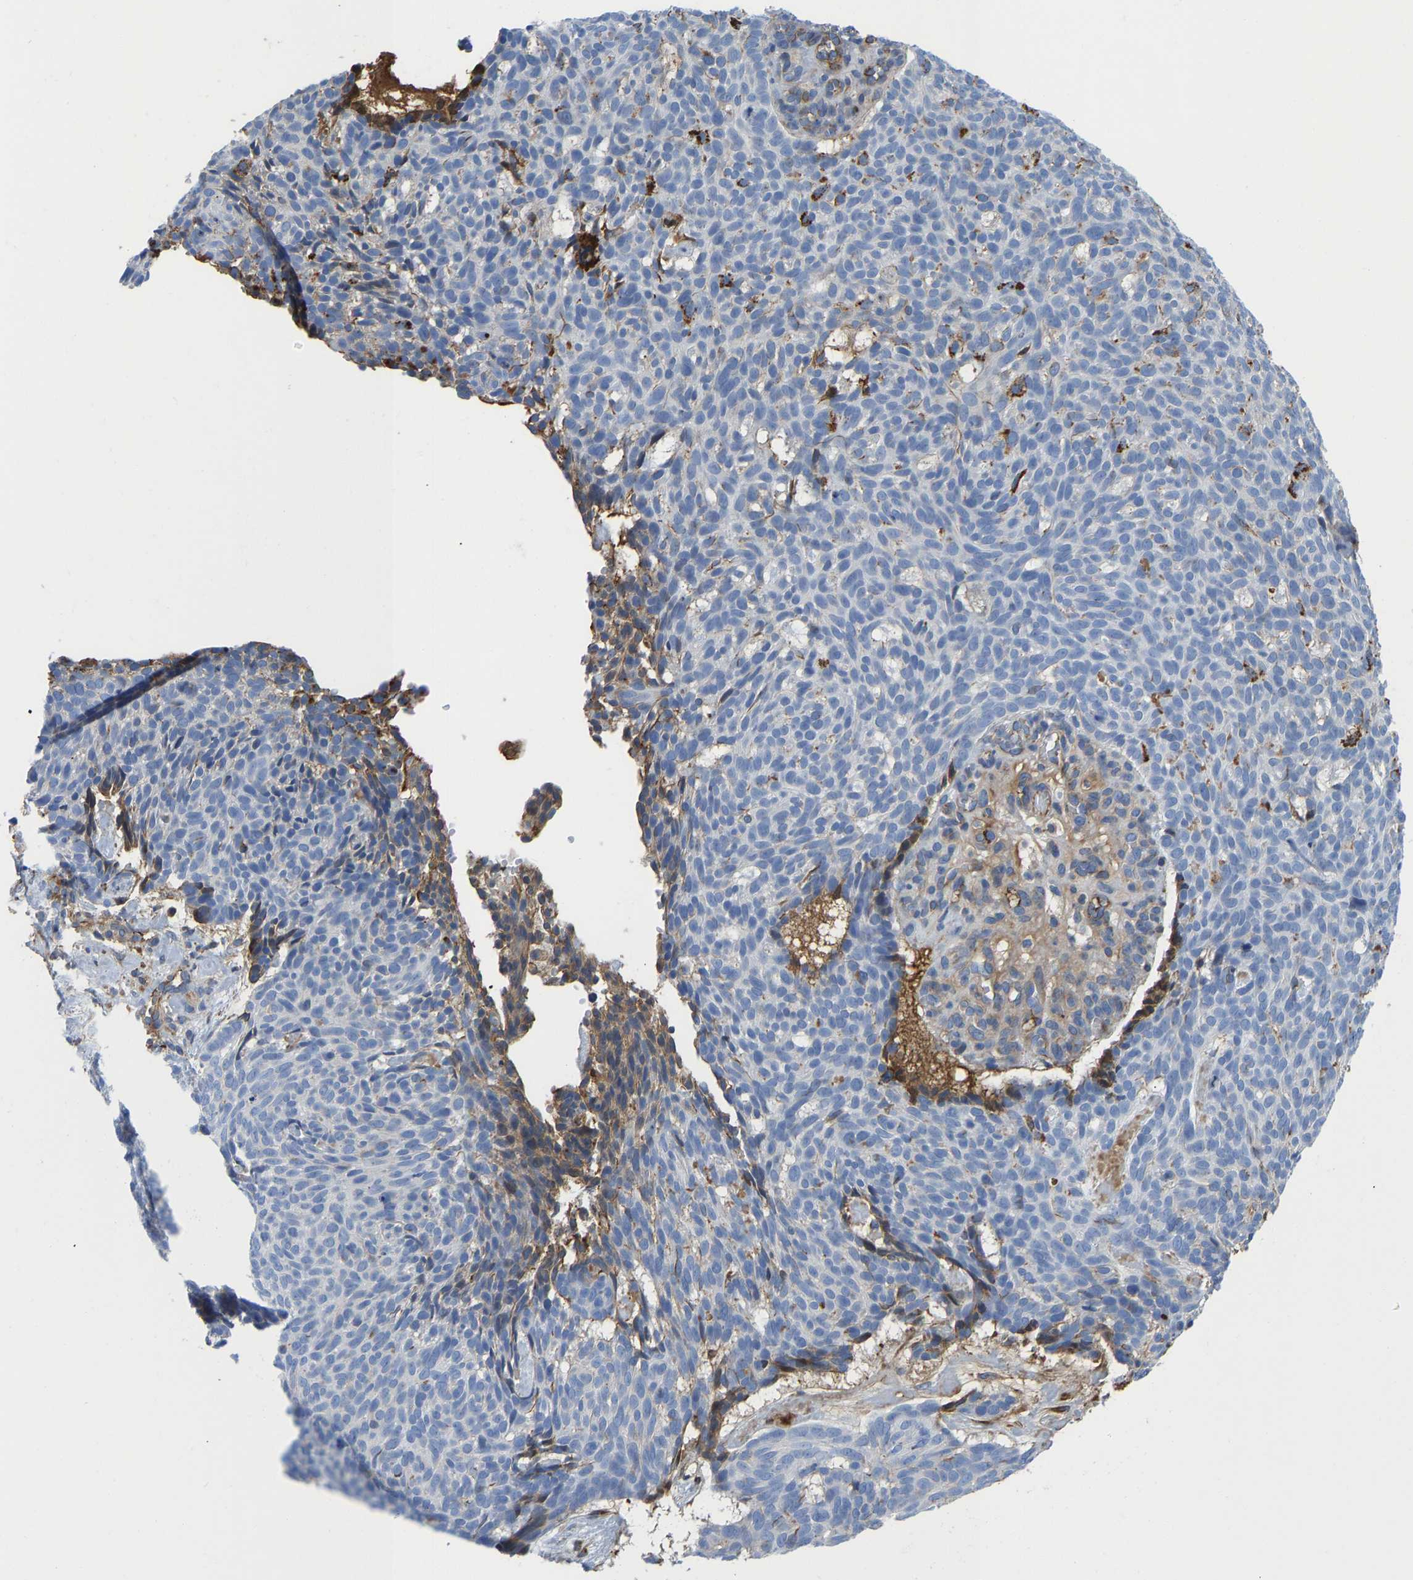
{"staining": {"intensity": "negative", "quantity": "none", "location": "none"}, "tissue": "skin cancer", "cell_type": "Tumor cells", "image_type": "cancer", "snomed": [{"axis": "morphology", "description": "Basal cell carcinoma"}, {"axis": "topography", "description": "Skin"}], "caption": "DAB immunohistochemical staining of skin cancer (basal cell carcinoma) demonstrates no significant positivity in tumor cells.", "gene": "HSPG2", "patient": {"sex": "male", "age": 61}}